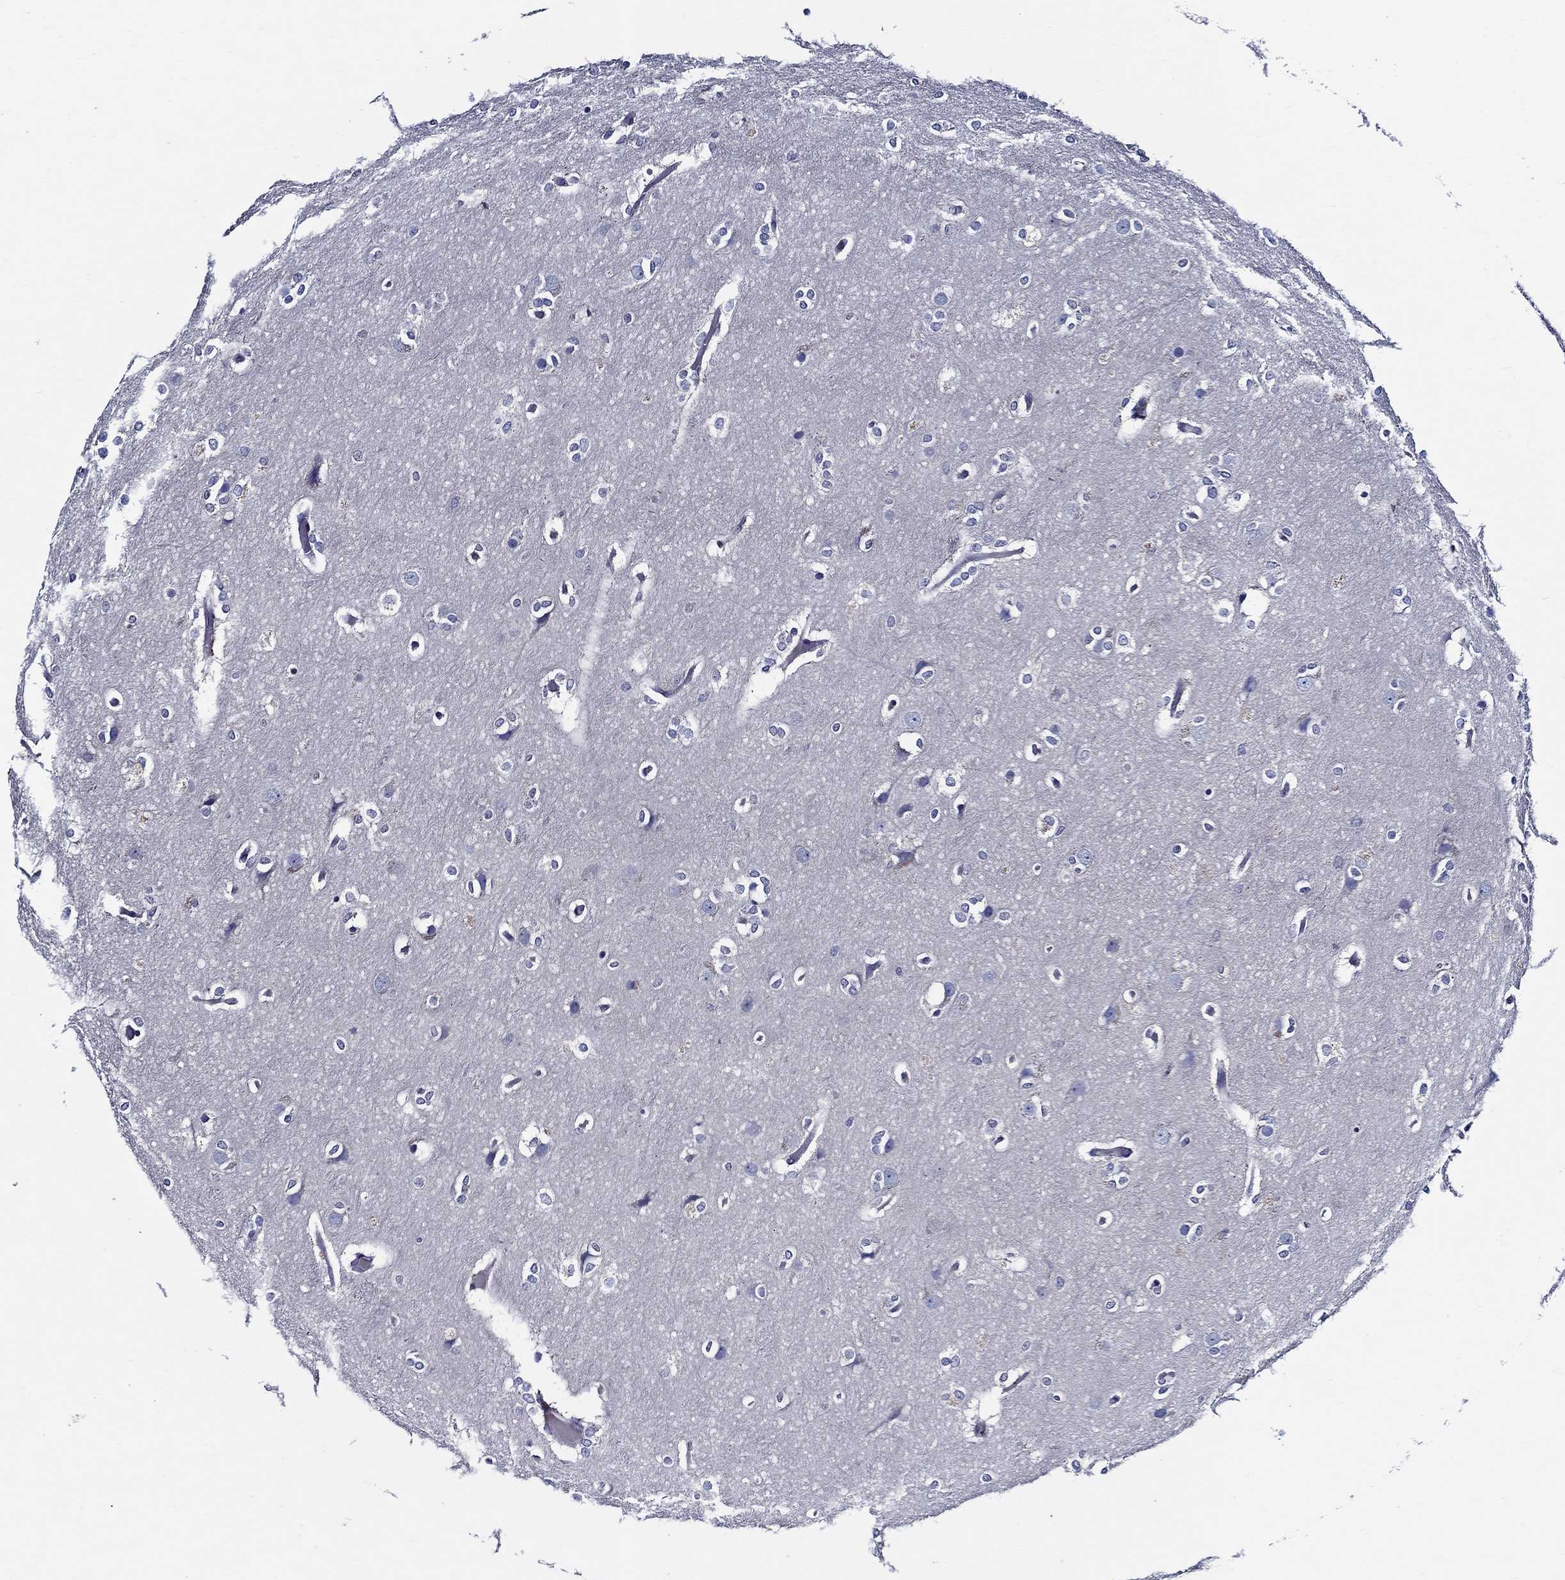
{"staining": {"intensity": "negative", "quantity": "none", "location": "none"}, "tissue": "glioma", "cell_type": "Tumor cells", "image_type": "cancer", "snomed": [{"axis": "morphology", "description": "Glioma, malignant, High grade"}, {"axis": "topography", "description": "Brain"}], "caption": "DAB (3,3'-diaminobenzidine) immunohistochemical staining of human glioma shows no significant expression in tumor cells.", "gene": "SKOR1", "patient": {"sex": "female", "age": 61}}